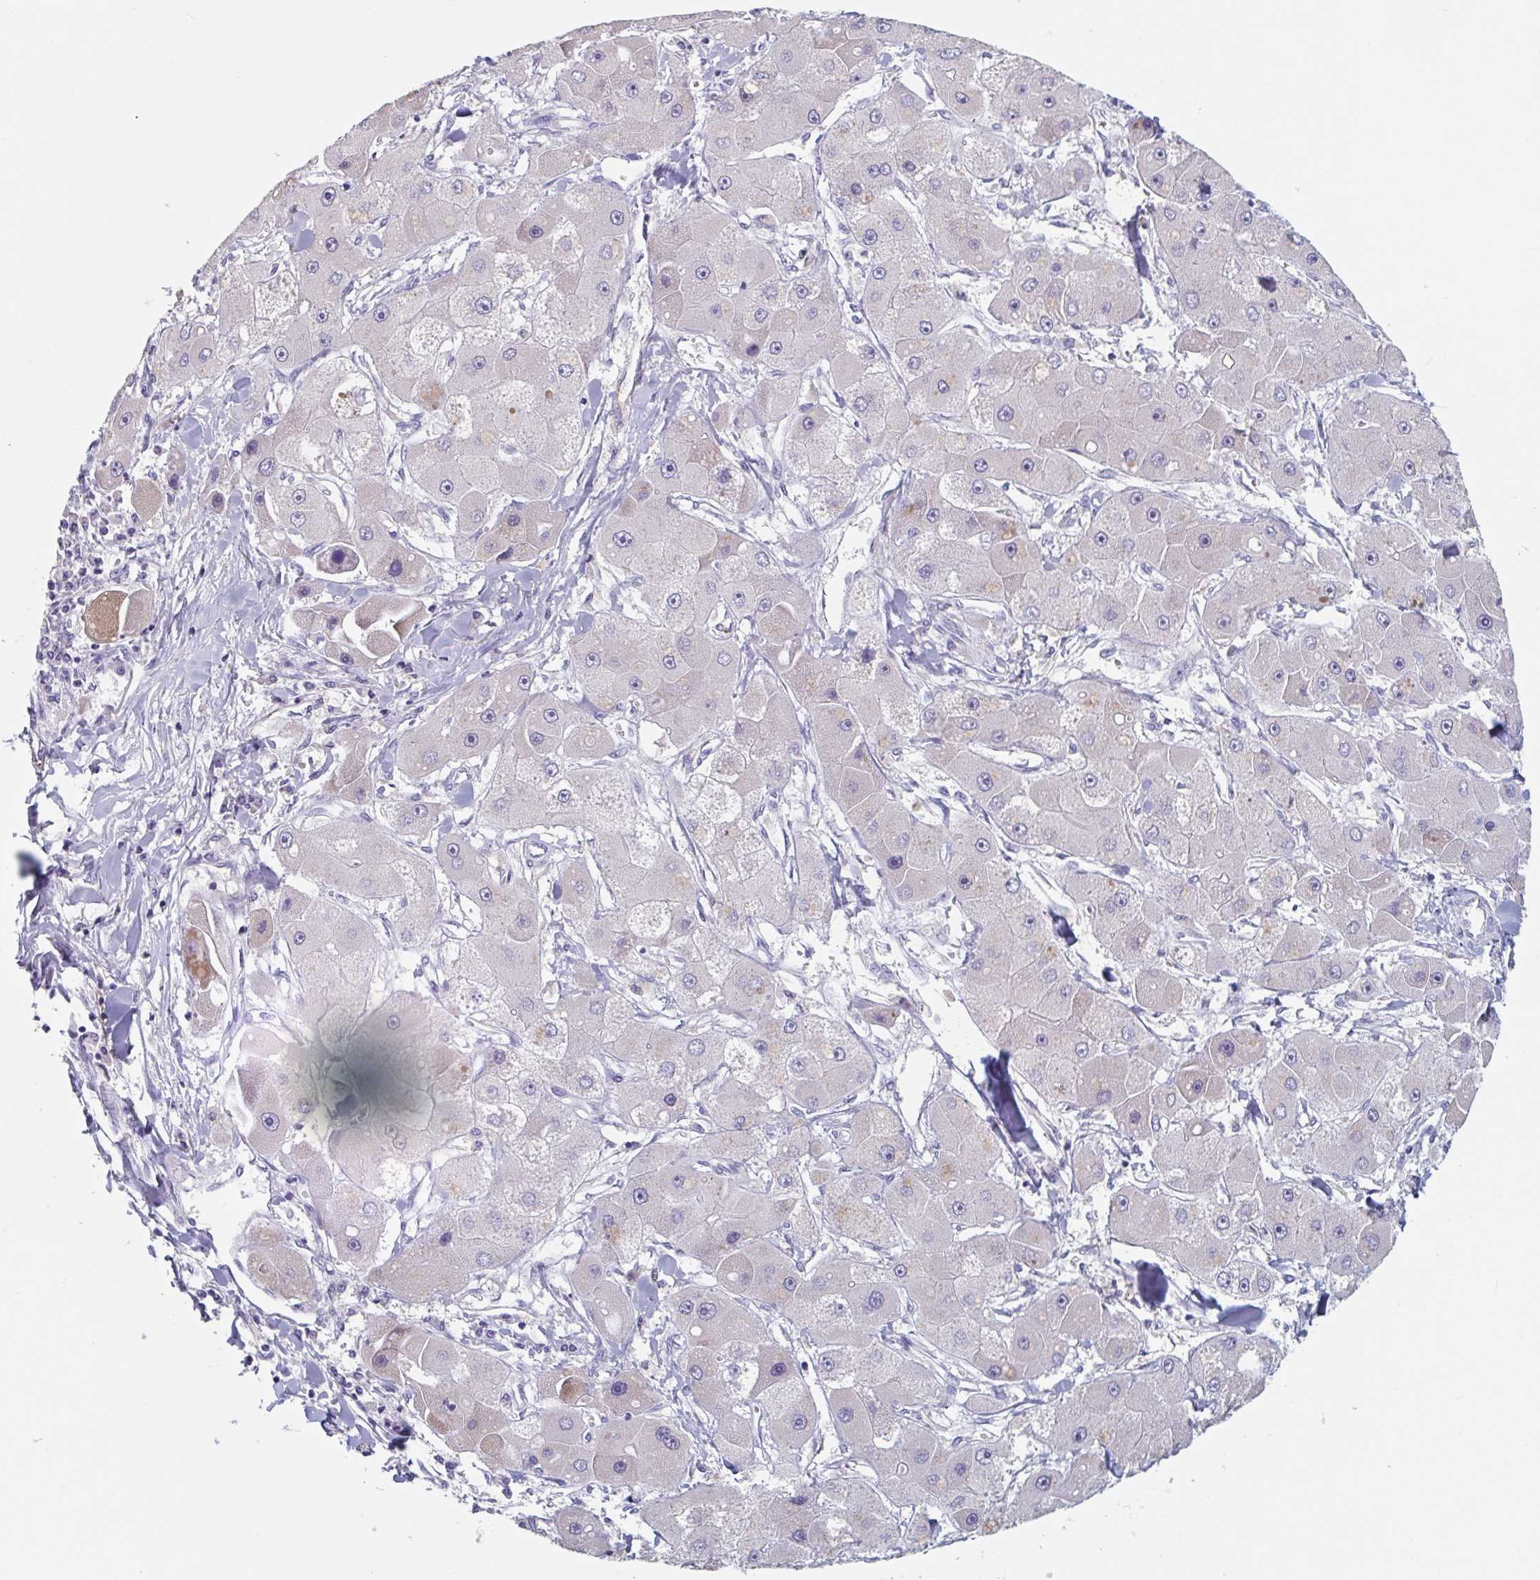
{"staining": {"intensity": "weak", "quantity": "<25%", "location": "cytoplasmic/membranous"}, "tissue": "liver cancer", "cell_type": "Tumor cells", "image_type": "cancer", "snomed": [{"axis": "morphology", "description": "Carcinoma, Hepatocellular, NOS"}, {"axis": "topography", "description": "Liver"}], "caption": "Liver cancer was stained to show a protein in brown. There is no significant staining in tumor cells. Brightfield microscopy of immunohistochemistry (IHC) stained with DAB (brown) and hematoxylin (blue), captured at high magnification.", "gene": "ABHD16A", "patient": {"sex": "male", "age": 24}}